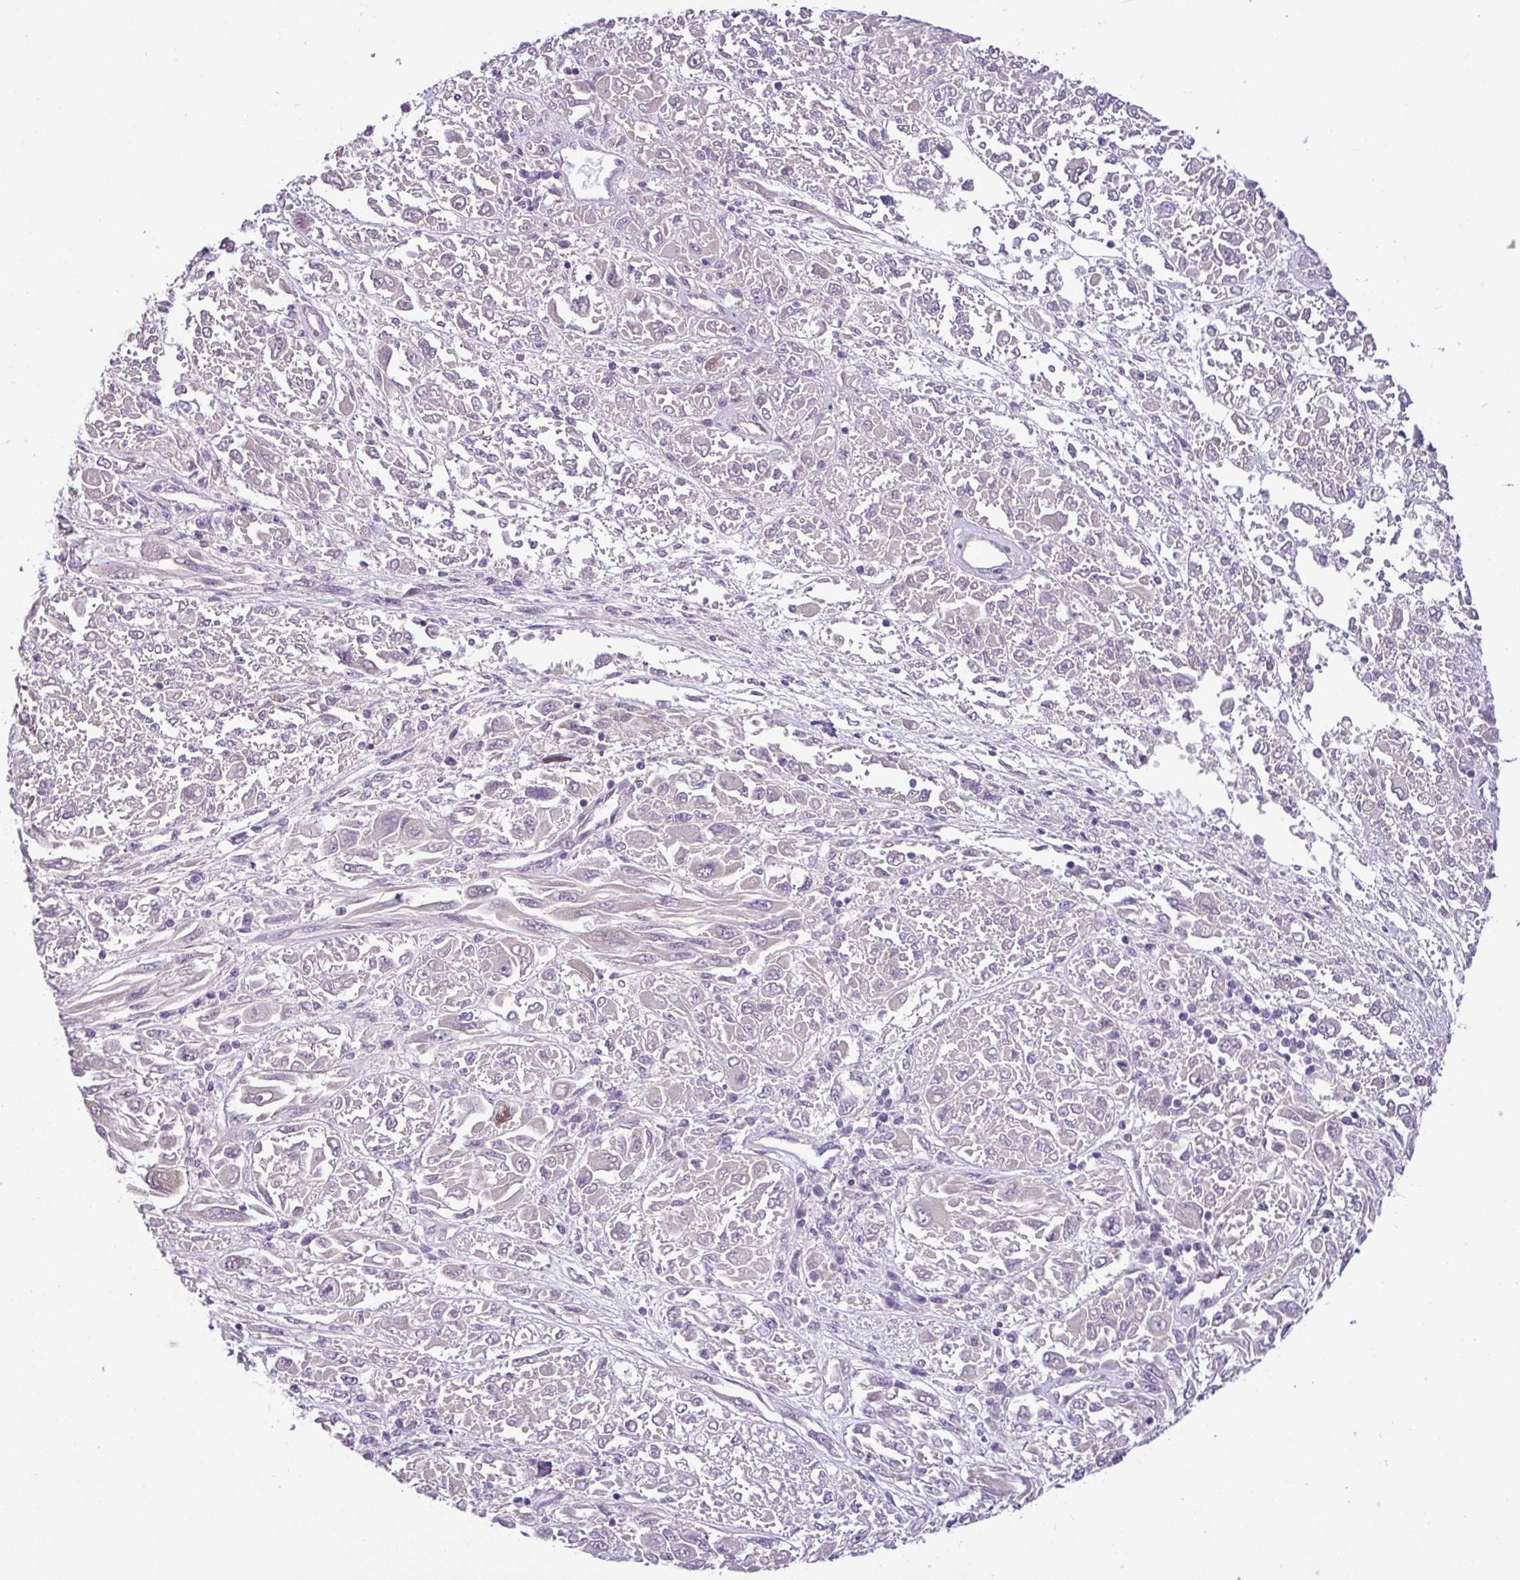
{"staining": {"intensity": "negative", "quantity": "none", "location": "none"}, "tissue": "melanoma", "cell_type": "Tumor cells", "image_type": "cancer", "snomed": [{"axis": "morphology", "description": "Malignant melanoma, NOS"}, {"axis": "topography", "description": "Skin"}], "caption": "Immunohistochemical staining of melanoma reveals no significant staining in tumor cells.", "gene": "HMCN2", "patient": {"sex": "female", "age": 91}}